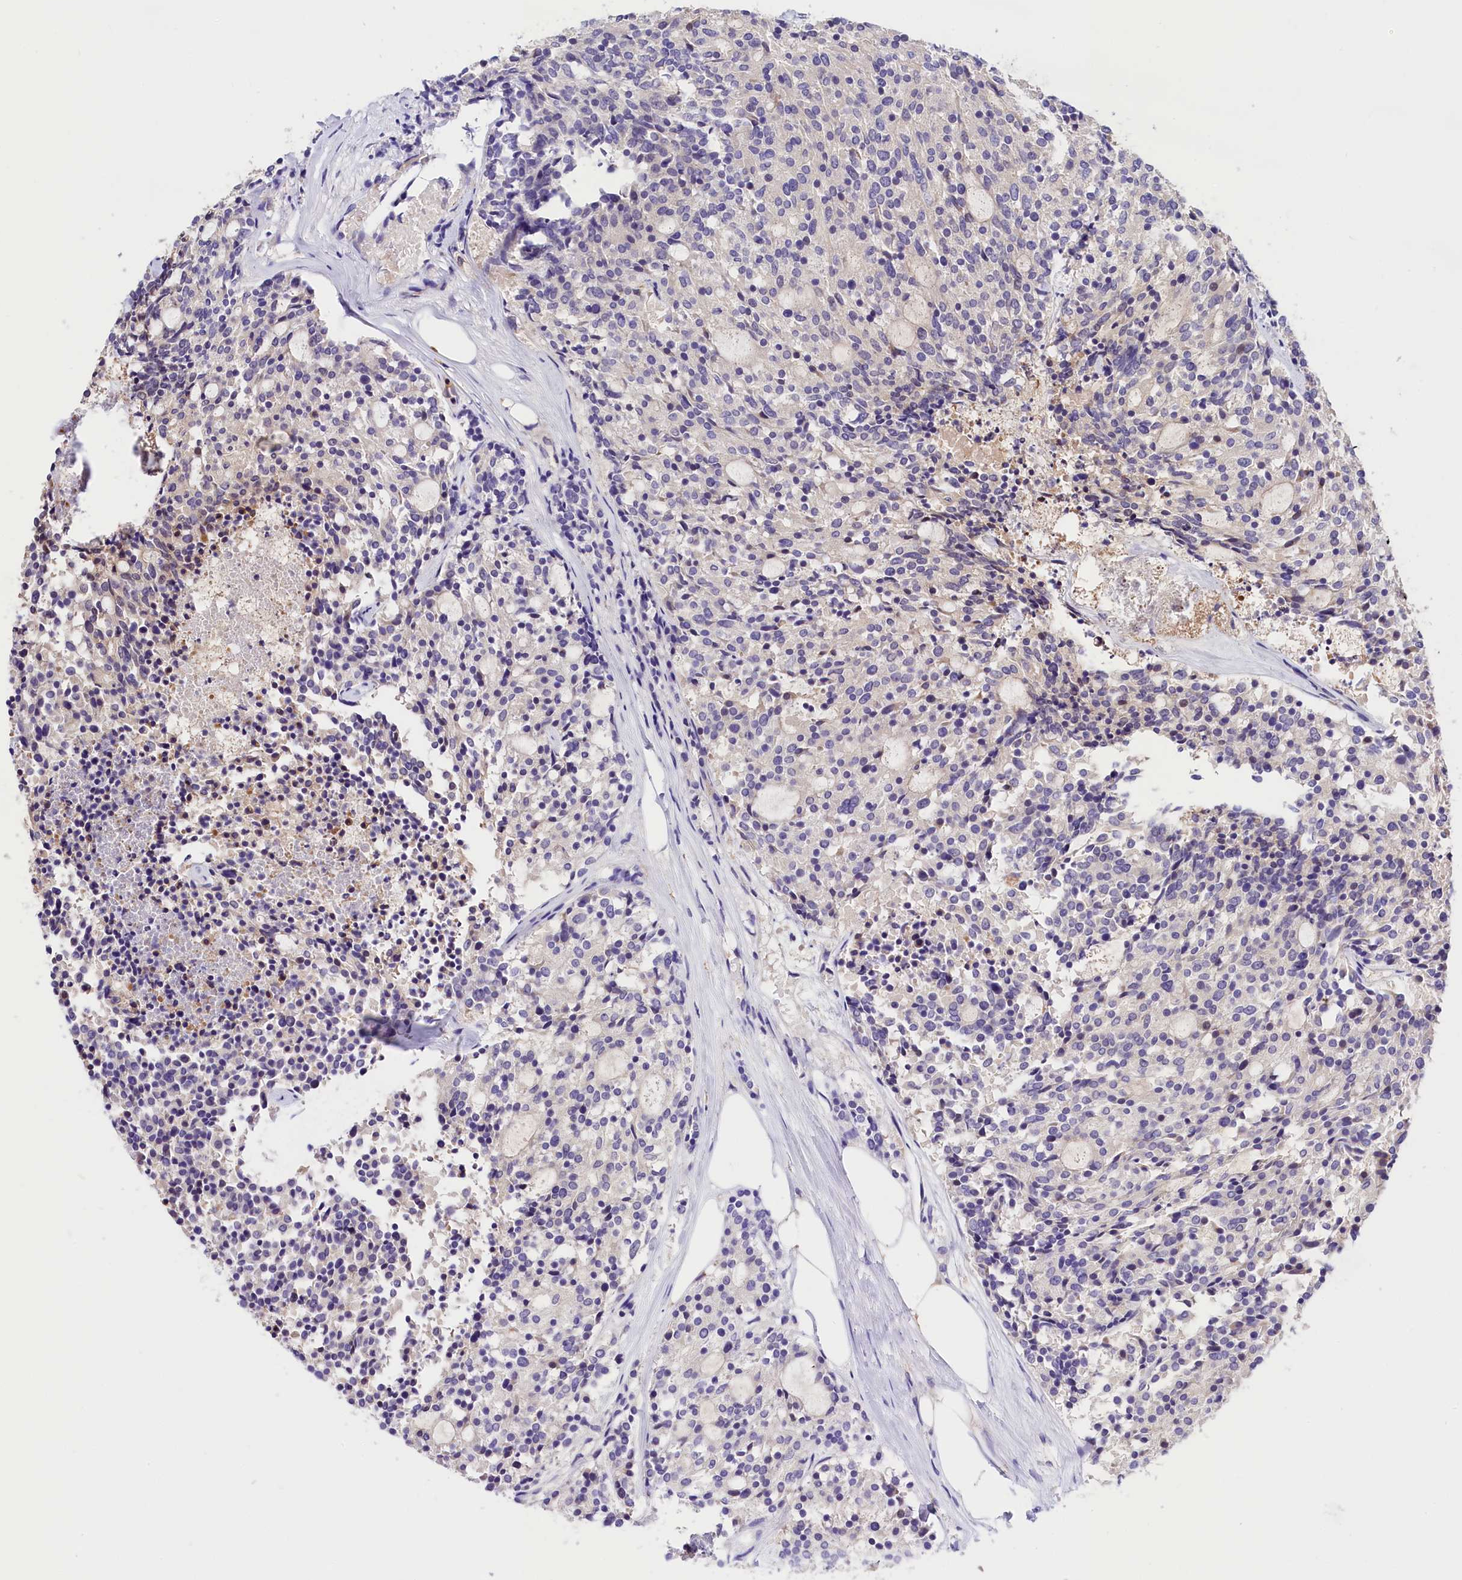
{"staining": {"intensity": "negative", "quantity": "none", "location": "none"}, "tissue": "carcinoid", "cell_type": "Tumor cells", "image_type": "cancer", "snomed": [{"axis": "morphology", "description": "Carcinoid, malignant, NOS"}, {"axis": "topography", "description": "Pancreas"}], "caption": "This is an IHC micrograph of carcinoid. There is no staining in tumor cells.", "gene": "ARMC6", "patient": {"sex": "female", "age": 54}}